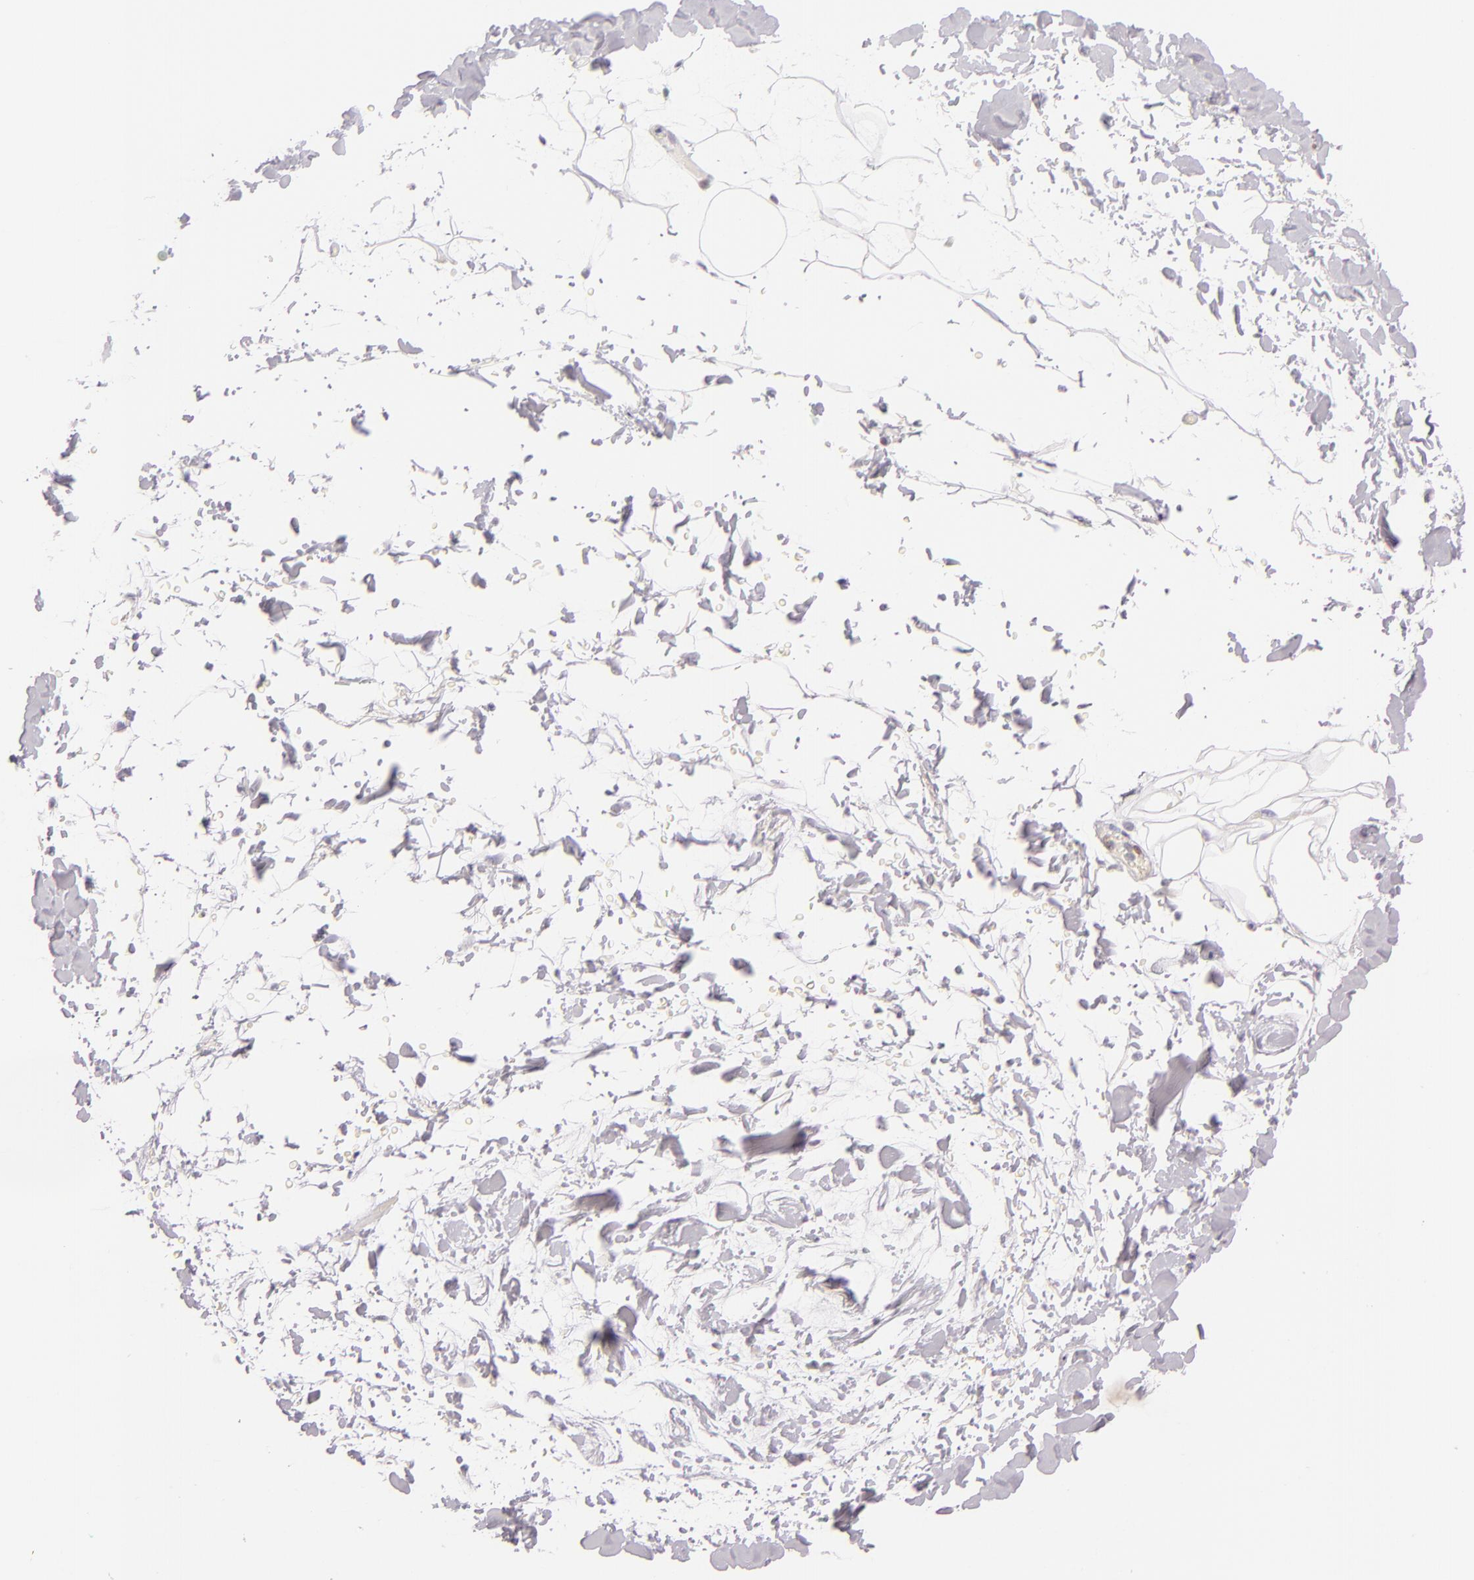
{"staining": {"intensity": "negative", "quantity": "none", "location": "none"}, "tissue": "adipose tissue", "cell_type": "Adipocytes", "image_type": "normal", "snomed": [{"axis": "morphology", "description": "Normal tissue, NOS"}, {"axis": "topography", "description": "Soft tissue"}], "caption": "DAB immunohistochemical staining of normal human adipose tissue demonstrates no significant staining in adipocytes.", "gene": "BCL3", "patient": {"sex": "male", "age": 72}}